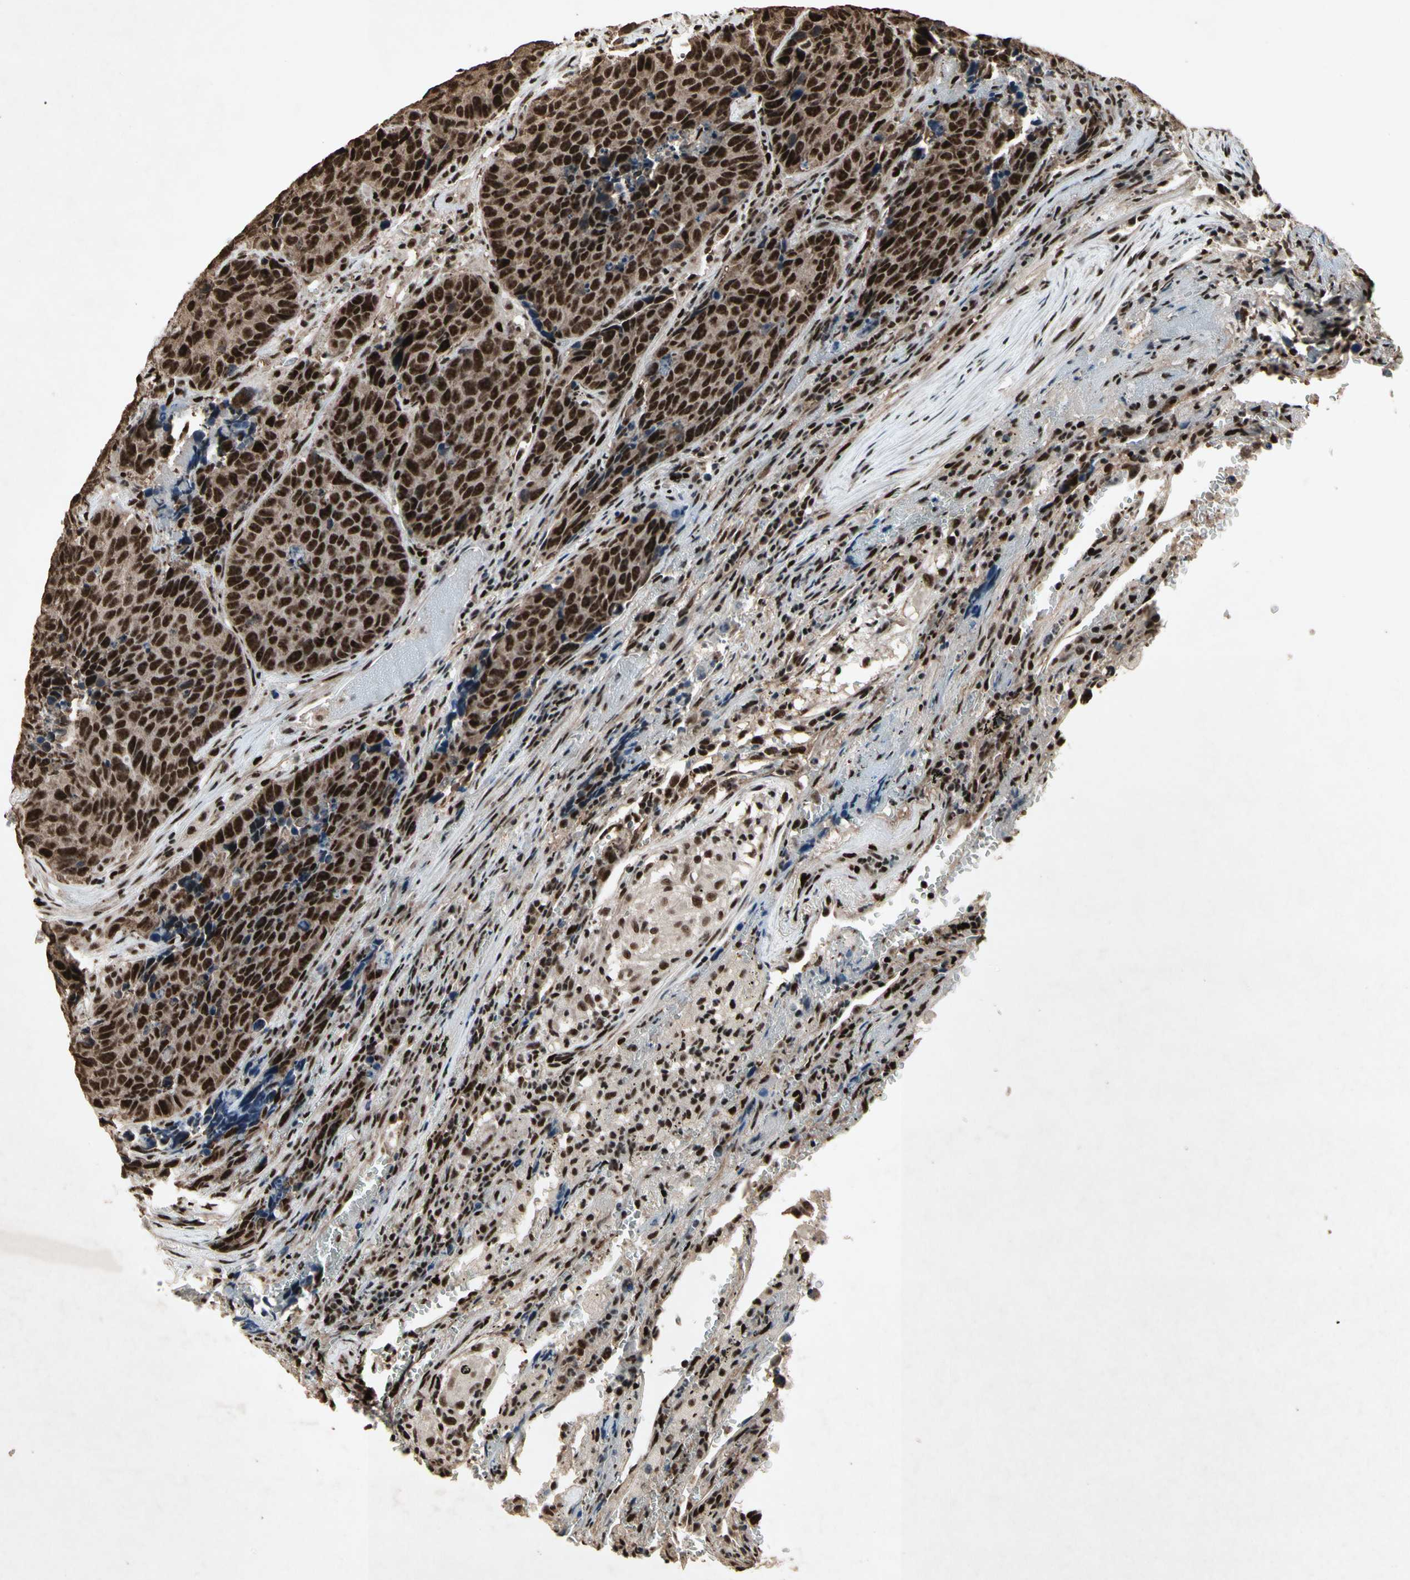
{"staining": {"intensity": "strong", "quantity": ">75%", "location": "cytoplasmic/membranous,nuclear"}, "tissue": "carcinoid", "cell_type": "Tumor cells", "image_type": "cancer", "snomed": [{"axis": "morphology", "description": "Carcinoid, malignant, NOS"}, {"axis": "topography", "description": "Lung"}], "caption": "Immunohistochemical staining of human carcinoid exhibits strong cytoplasmic/membranous and nuclear protein positivity in approximately >75% of tumor cells.", "gene": "TBX2", "patient": {"sex": "male", "age": 60}}